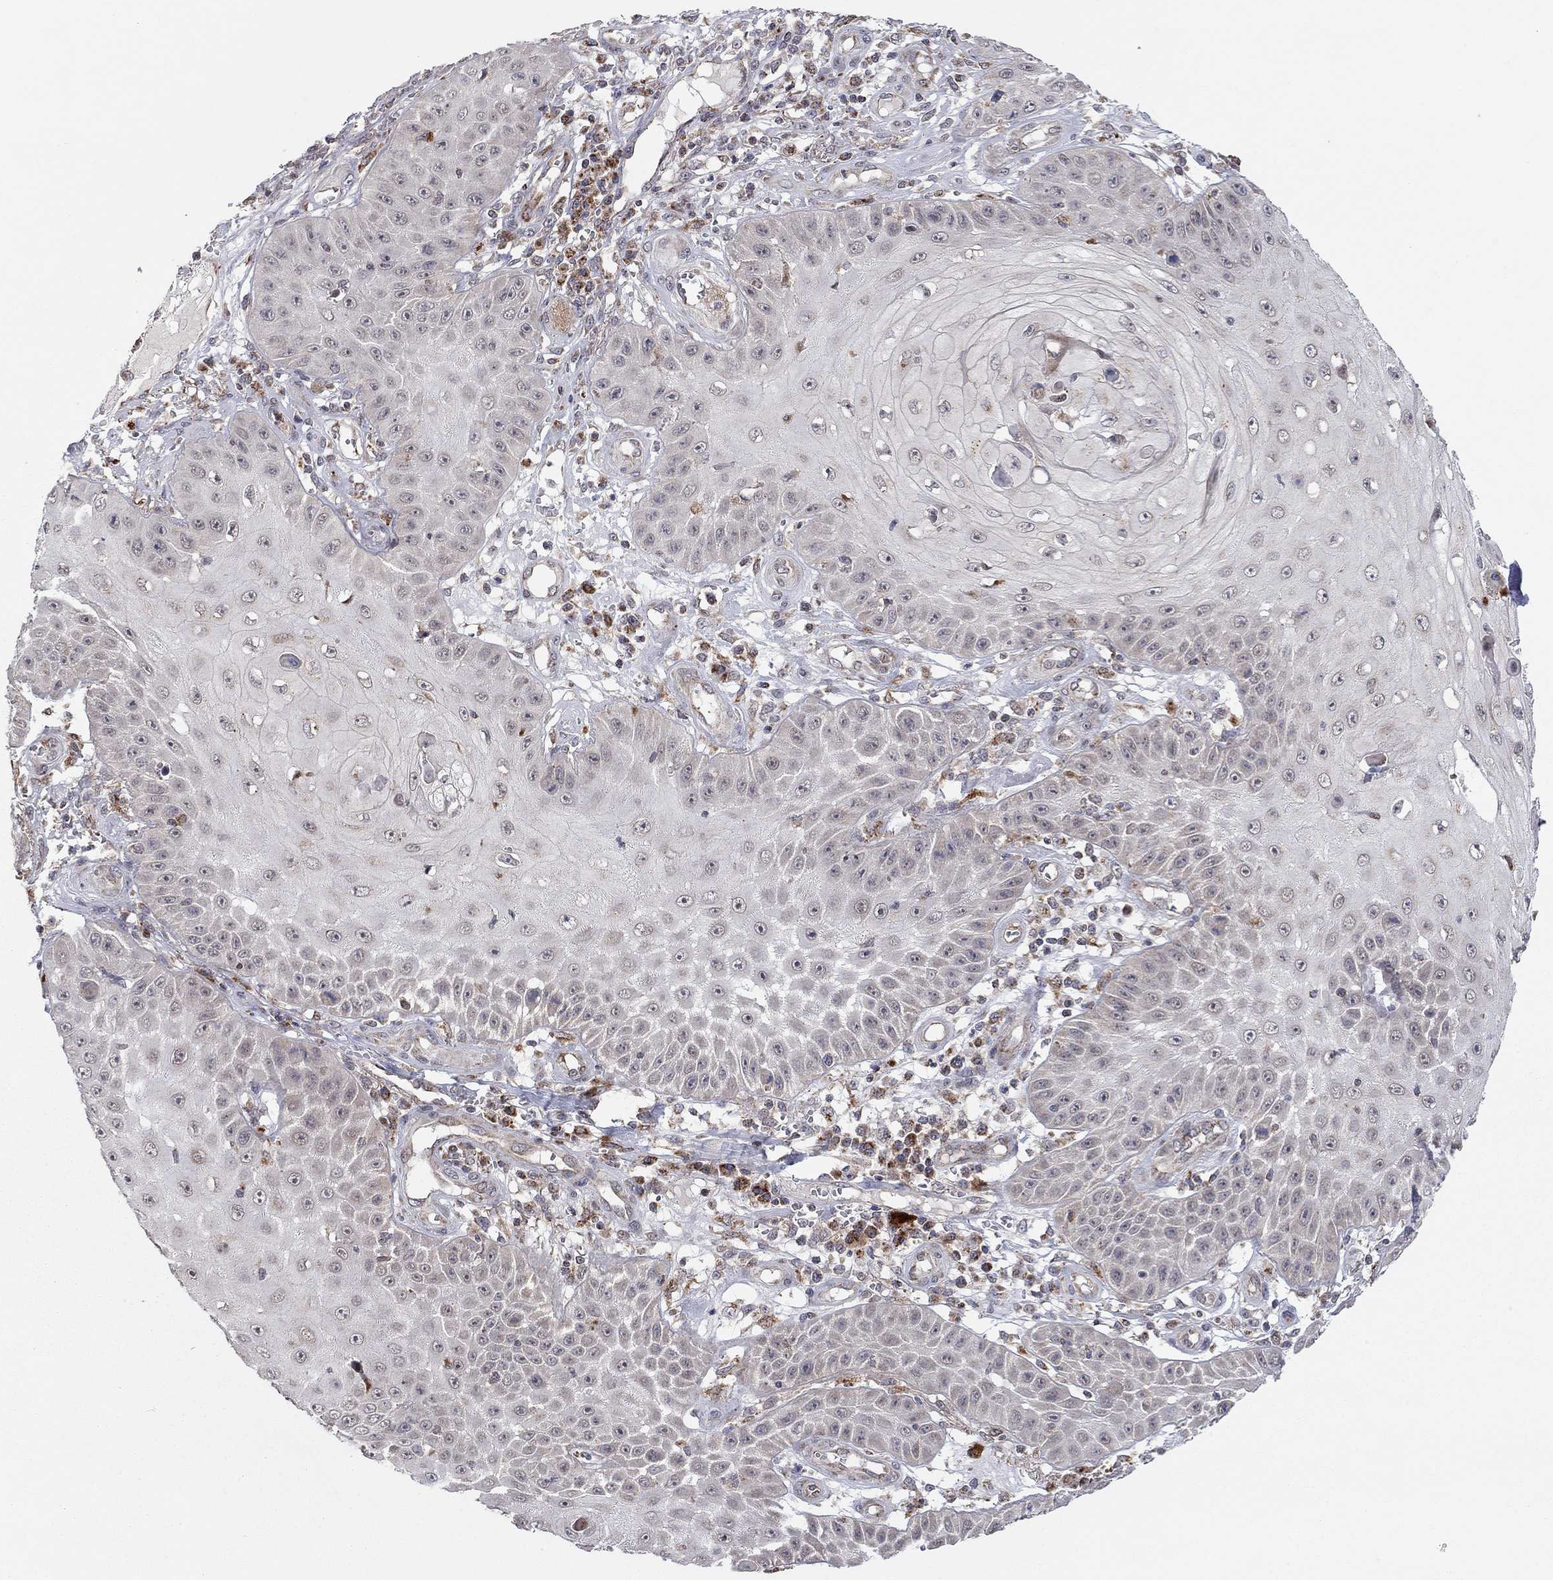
{"staining": {"intensity": "weak", "quantity": "<25%", "location": "cytoplasmic/membranous"}, "tissue": "skin cancer", "cell_type": "Tumor cells", "image_type": "cancer", "snomed": [{"axis": "morphology", "description": "Squamous cell carcinoma, NOS"}, {"axis": "topography", "description": "Skin"}], "caption": "A high-resolution photomicrograph shows IHC staining of squamous cell carcinoma (skin), which shows no significant staining in tumor cells.", "gene": "IDS", "patient": {"sex": "male", "age": 70}}